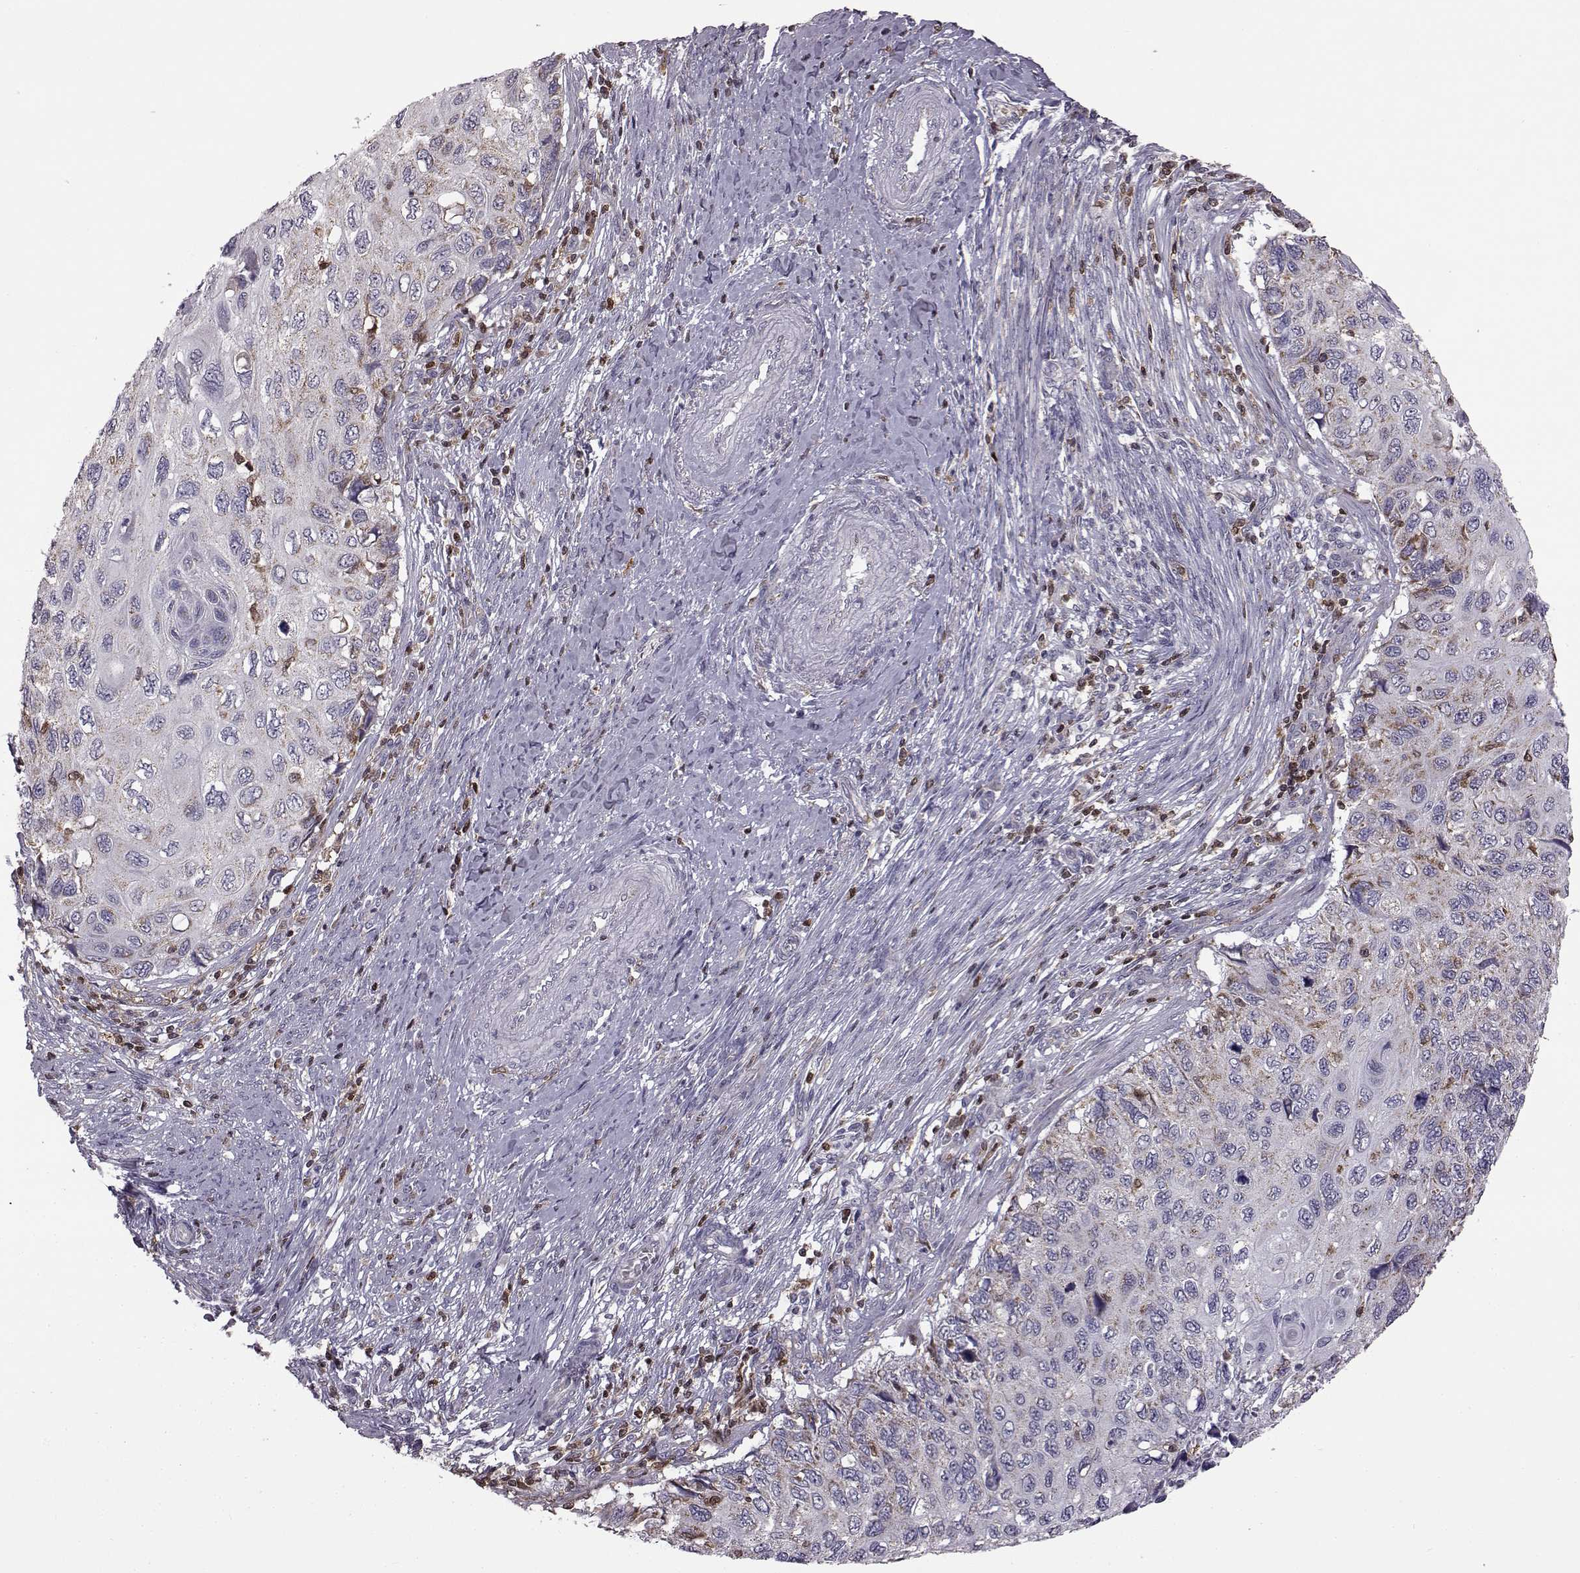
{"staining": {"intensity": "negative", "quantity": "none", "location": "none"}, "tissue": "cervical cancer", "cell_type": "Tumor cells", "image_type": "cancer", "snomed": [{"axis": "morphology", "description": "Squamous cell carcinoma, NOS"}, {"axis": "topography", "description": "Cervix"}], "caption": "High power microscopy micrograph of an IHC image of cervical squamous cell carcinoma, revealing no significant staining in tumor cells. (DAB (3,3'-diaminobenzidine) IHC visualized using brightfield microscopy, high magnification).", "gene": "DOK2", "patient": {"sex": "female", "age": 70}}